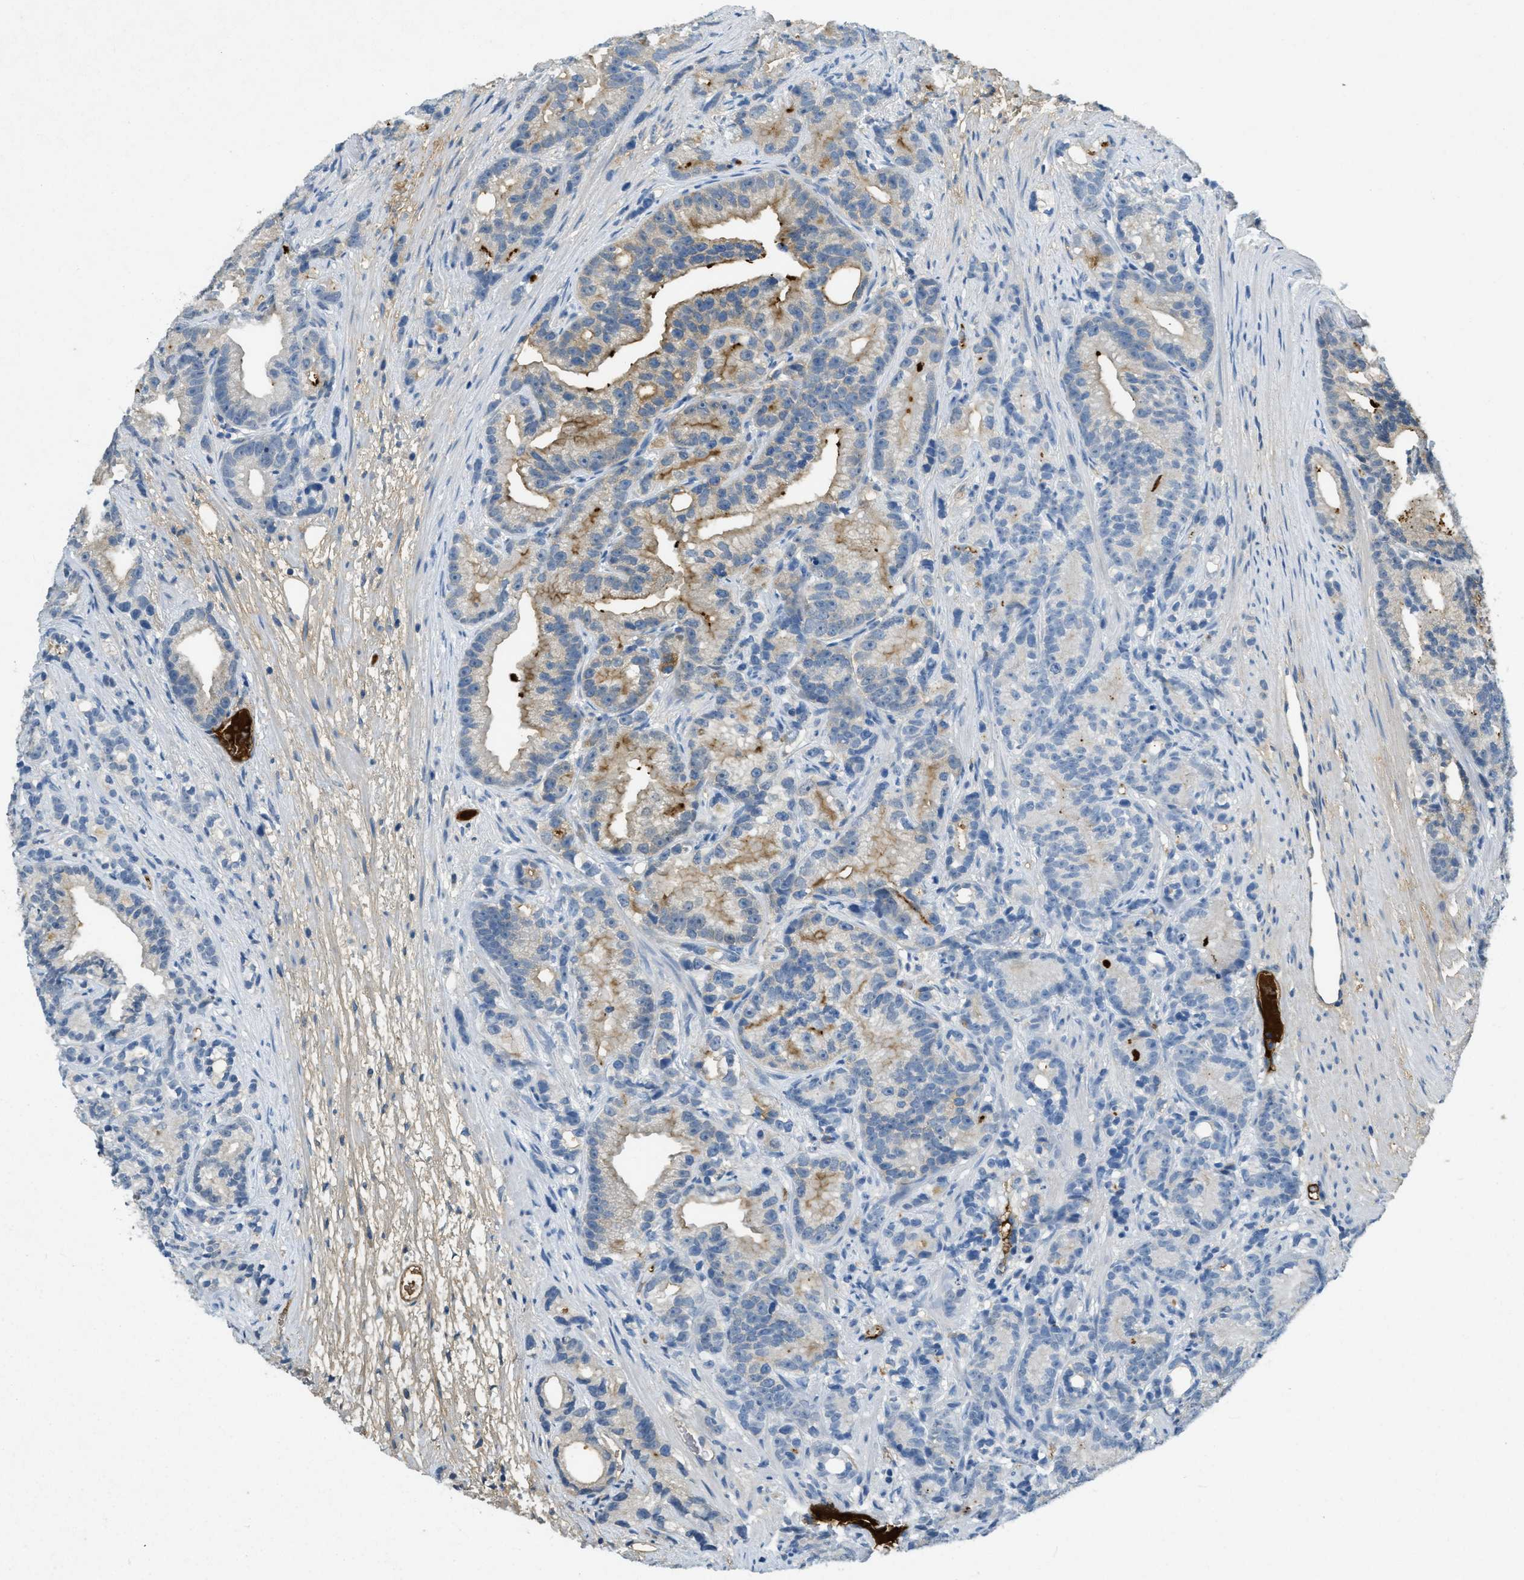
{"staining": {"intensity": "moderate", "quantity": "25%-75%", "location": "cytoplasmic/membranous"}, "tissue": "prostate cancer", "cell_type": "Tumor cells", "image_type": "cancer", "snomed": [{"axis": "morphology", "description": "Adenocarcinoma, Low grade"}, {"axis": "topography", "description": "Prostate"}], "caption": "Protein analysis of prostate cancer tissue reveals moderate cytoplasmic/membranous positivity in about 25%-75% of tumor cells.", "gene": "PRTN3", "patient": {"sex": "male", "age": 89}}